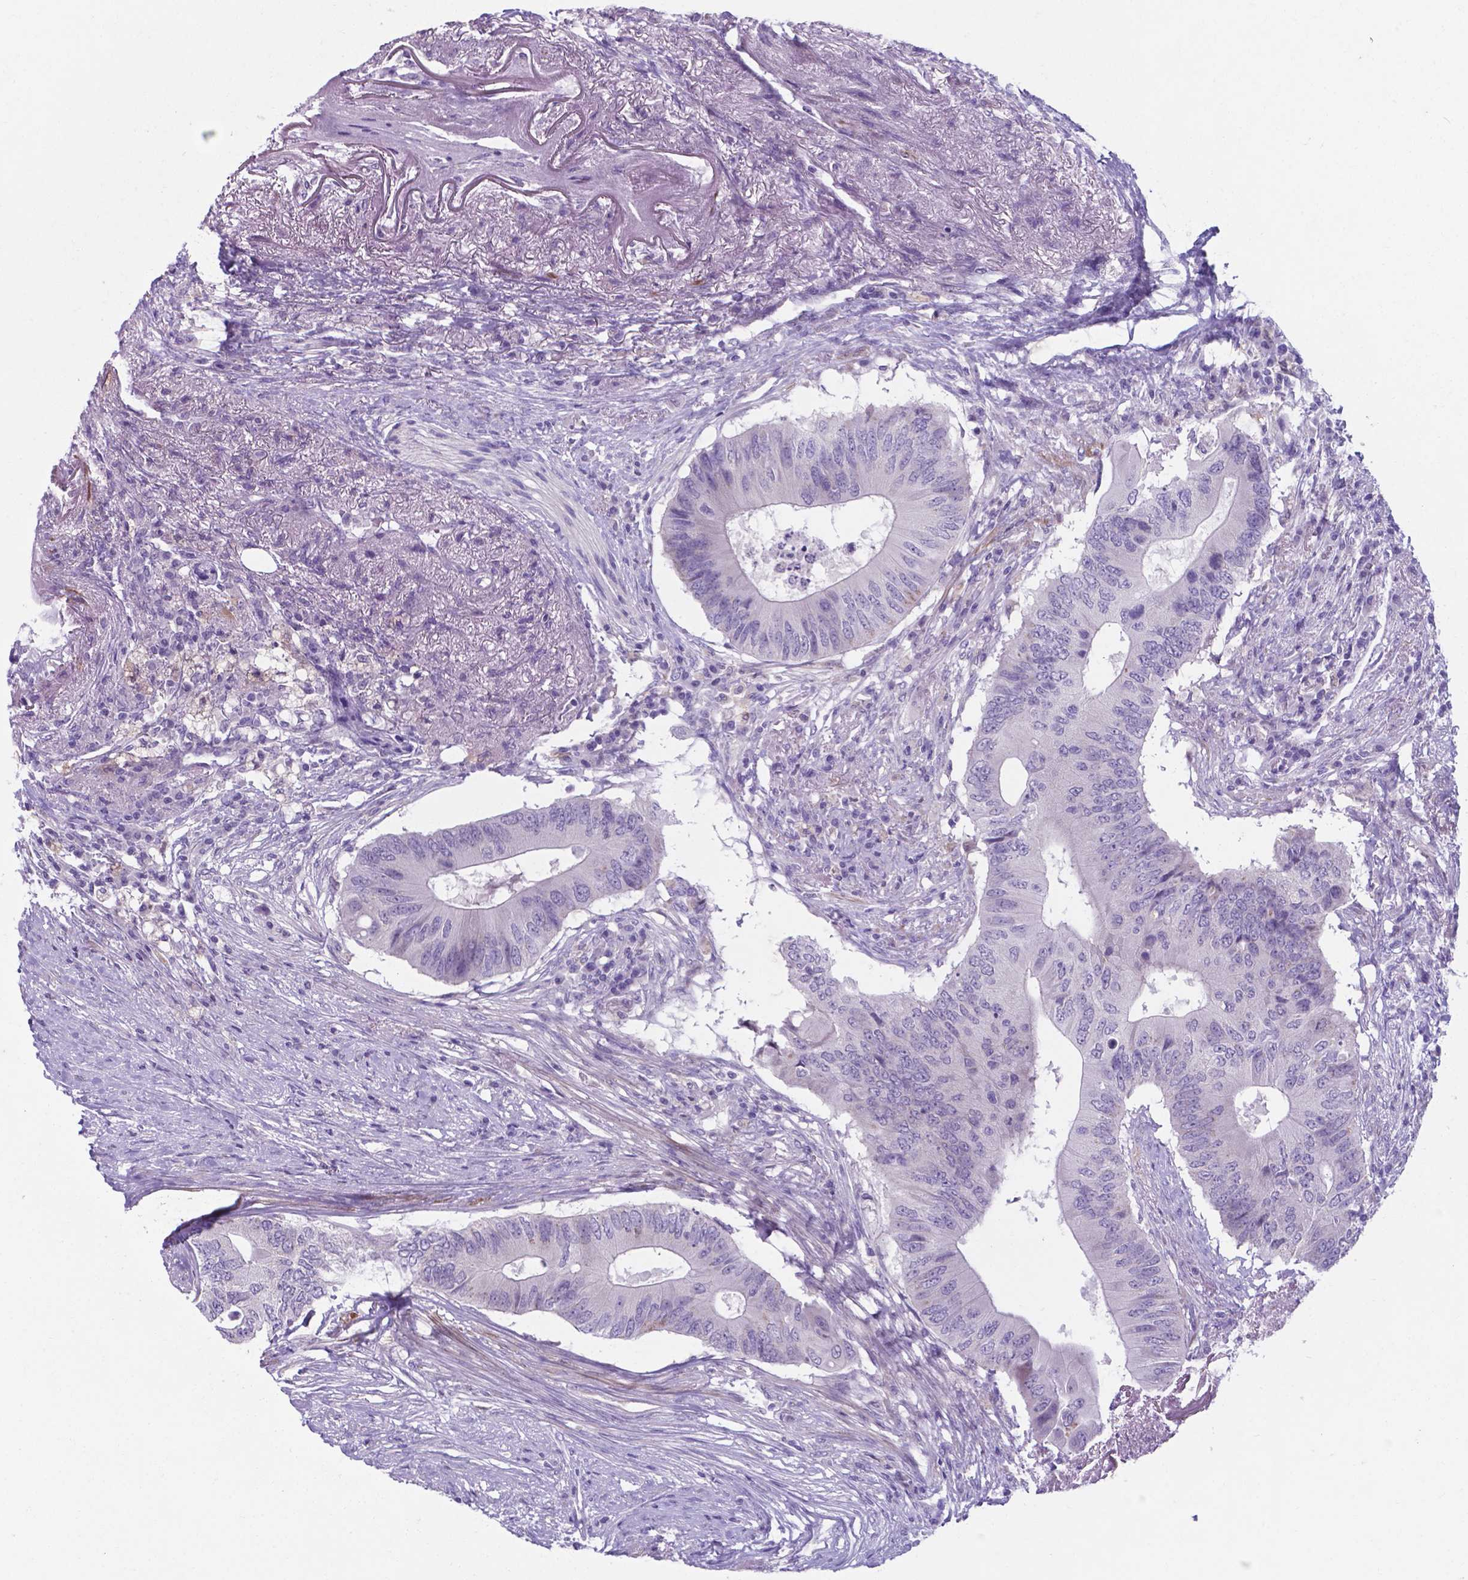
{"staining": {"intensity": "negative", "quantity": "none", "location": "none"}, "tissue": "colorectal cancer", "cell_type": "Tumor cells", "image_type": "cancer", "snomed": [{"axis": "morphology", "description": "Adenocarcinoma, NOS"}, {"axis": "topography", "description": "Colon"}], "caption": "Tumor cells are negative for protein expression in human colorectal cancer.", "gene": "AP5B1", "patient": {"sex": "male", "age": 71}}